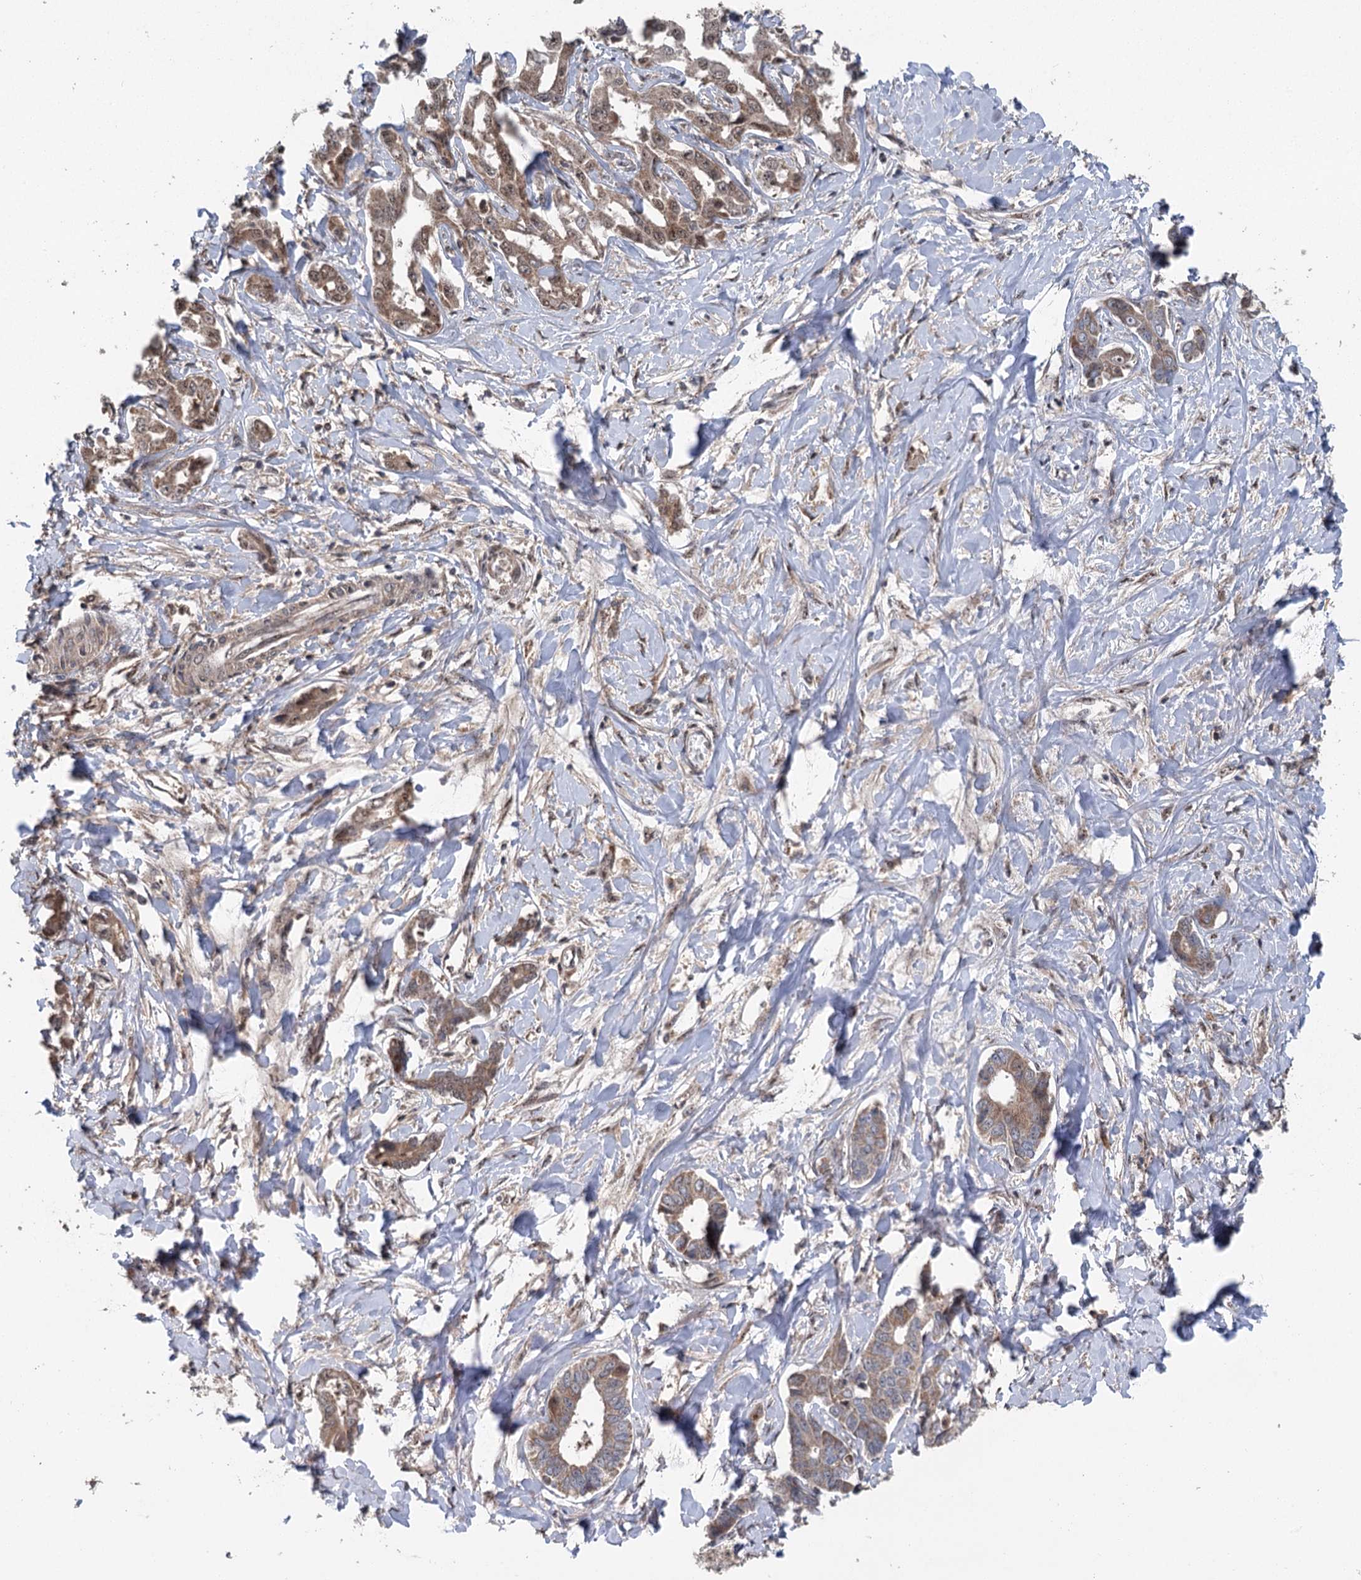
{"staining": {"intensity": "weak", "quantity": ">75%", "location": "cytoplasmic/membranous"}, "tissue": "liver cancer", "cell_type": "Tumor cells", "image_type": "cancer", "snomed": [{"axis": "morphology", "description": "Cholangiocarcinoma"}, {"axis": "topography", "description": "Liver"}], "caption": "This histopathology image shows IHC staining of human liver cancer (cholangiocarcinoma), with low weak cytoplasmic/membranous positivity in approximately >75% of tumor cells.", "gene": "C12orf4", "patient": {"sex": "male", "age": 59}}